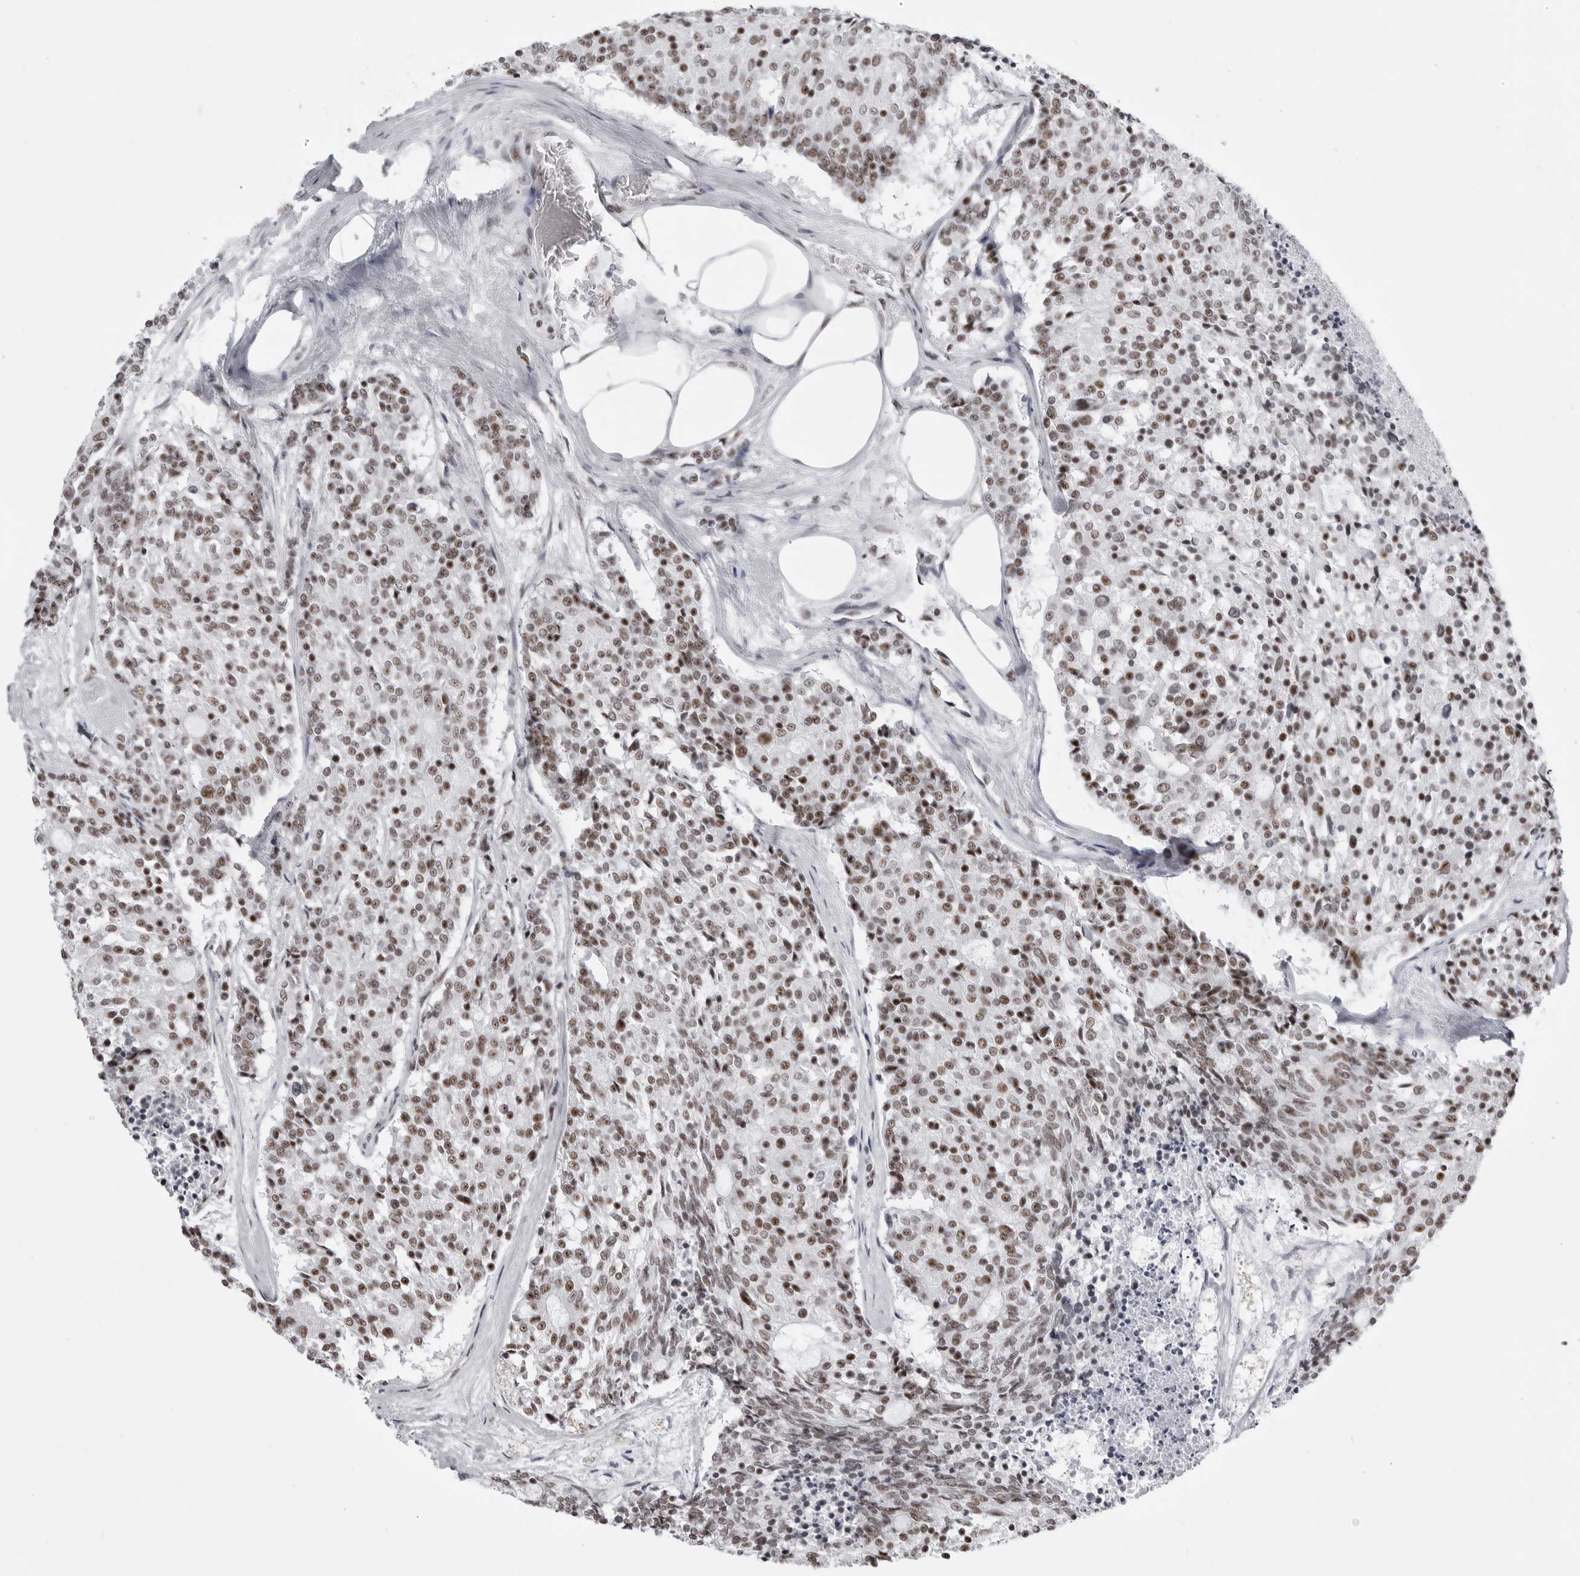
{"staining": {"intensity": "moderate", "quantity": ">75%", "location": "nuclear"}, "tissue": "carcinoid", "cell_type": "Tumor cells", "image_type": "cancer", "snomed": [{"axis": "morphology", "description": "Carcinoid, malignant, NOS"}, {"axis": "topography", "description": "Pancreas"}], "caption": "Carcinoid stained with DAB (3,3'-diaminobenzidine) immunohistochemistry exhibits medium levels of moderate nuclear positivity in about >75% of tumor cells.", "gene": "WRAP53", "patient": {"sex": "female", "age": 54}}